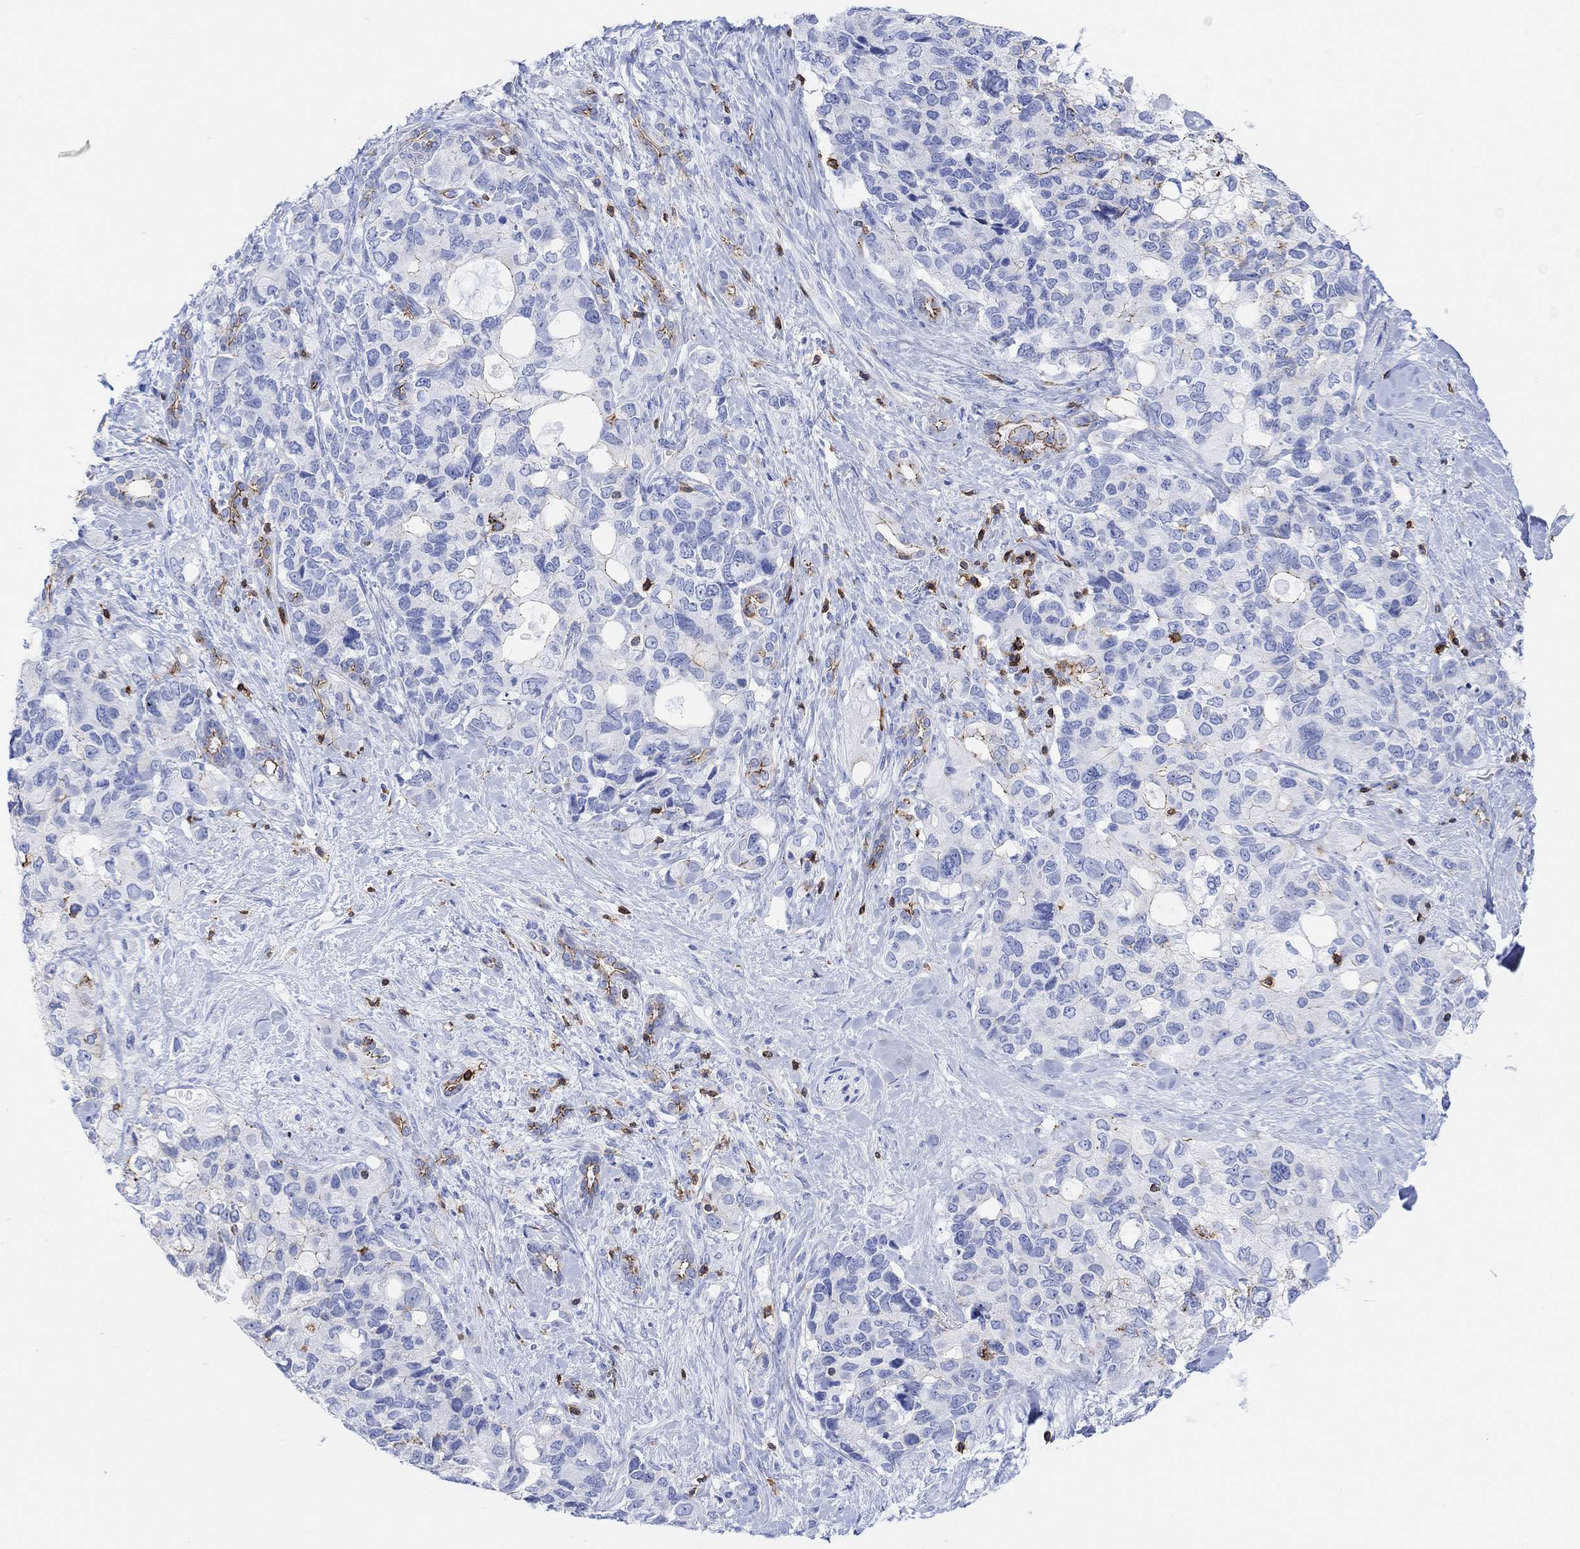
{"staining": {"intensity": "strong", "quantity": "<25%", "location": "cytoplasmic/membranous"}, "tissue": "pancreatic cancer", "cell_type": "Tumor cells", "image_type": "cancer", "snomed": [{"axis": "morphology", "description": "Adenocarcinoma, NOS"}, {"axis": "topography", "description": "Pancreas"}], "caption": "Pancreatic cancer (adenocarcinoma) stained with a protein marker displays strong staining in tumor cells.", "gene": "GPR65", "patient": {"sex": "female", "age": 56}}